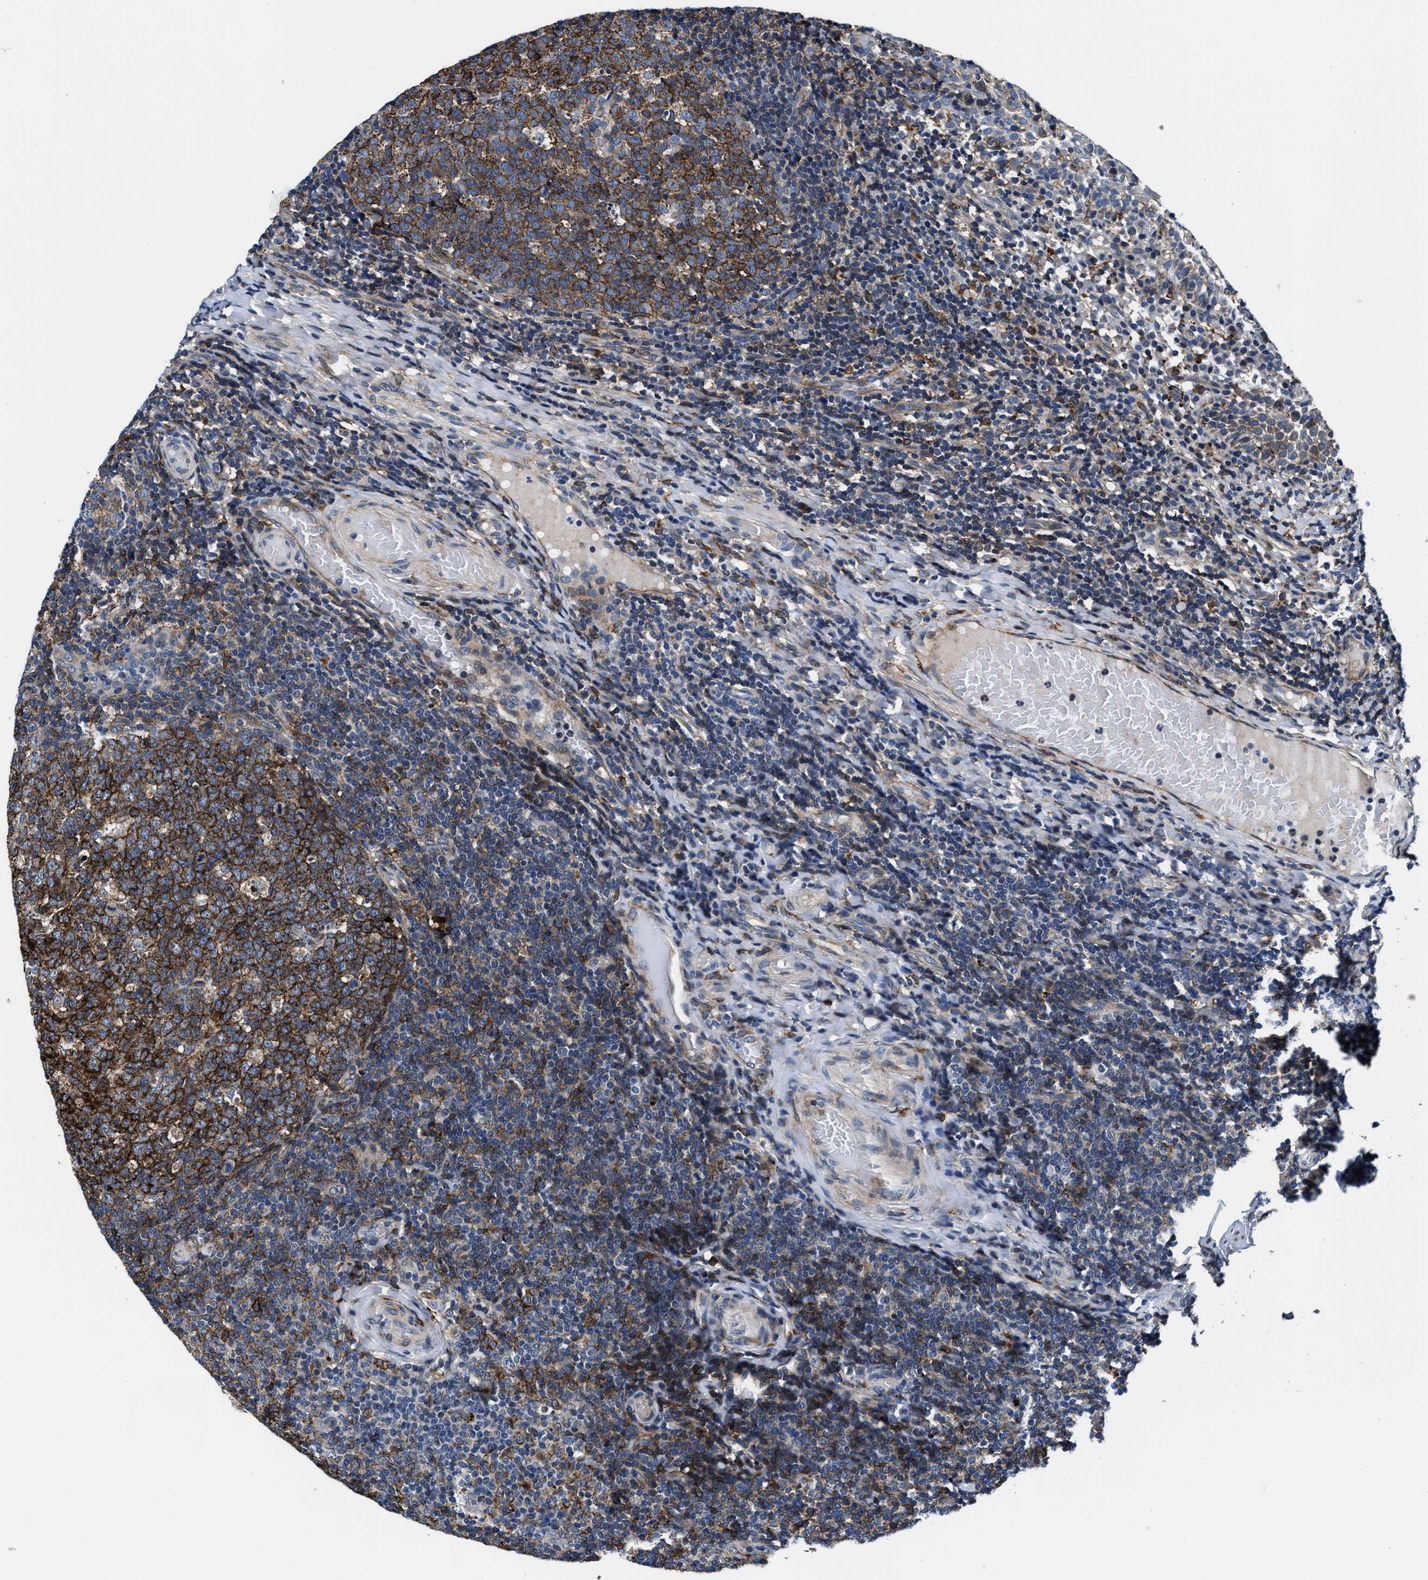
{"staining": {"intensity": "strong", "quantity": ">75%", "location": "cytoplasmic/membranous"}, "tissue": "tonsil", "cell_type": "Germinal center cells", "image_type": "normal", "snomed": [{"axis": "morphology", "description": "Normal tissue, NOS"}, {"axis": "topography", "description": "Tonsil"}], "caption": "High-power microscopy captured an IHC photomicrograph of normal tonsil, revealing strong cytoplasmic/membranous positivity in about >75% of germinal center cells.", "gene": "C2orf66", "patient": {"sex": "female", "age": 19}}